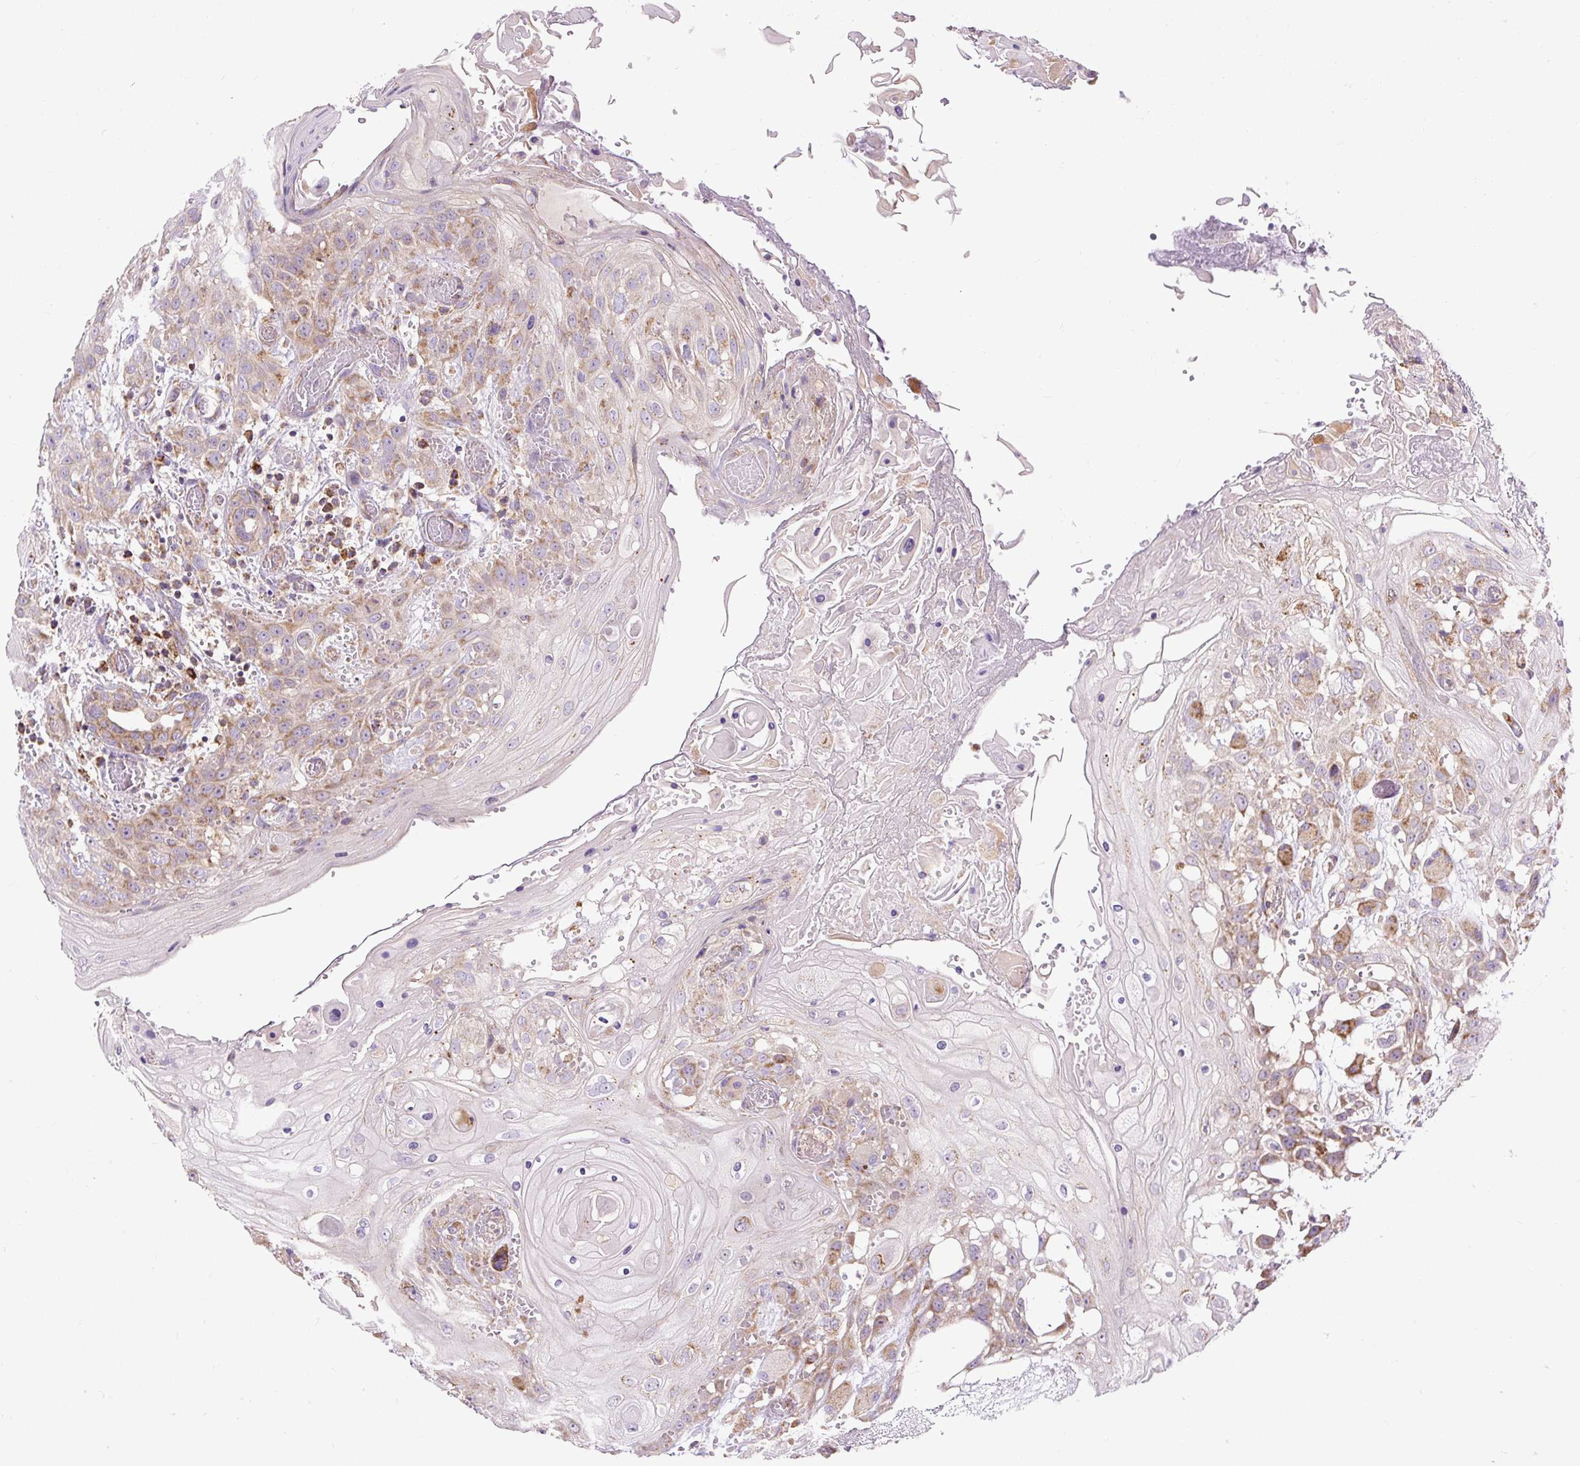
{"staining": {"intensity": "moderate", "quantity": "25%-75%", "location": "cytoplasmic/membranous"}, "tissue": "head and neck cancer", "cell_type": "Tumor cells", "image_type": "cancer", "snomed": [{"axis": "morphology", "description": "Squamous cell carcinoma, NOS"}, {"axis": "topography", "description": "Head-Neck"}], "caption": "Immunohistochemistry (IHC) (DAB (3,3'-diaminobenzidine)) staining of head and neck squamous cell carcinoma reveals moderate cytoplasmic/membranous protein staining in approximately 25%-75% of tumor cells. (Brightfield microscopy of DAB IHC at high magnification).", "gene": "TM2D3", "patient": {"sex": "female", "age": 43}}